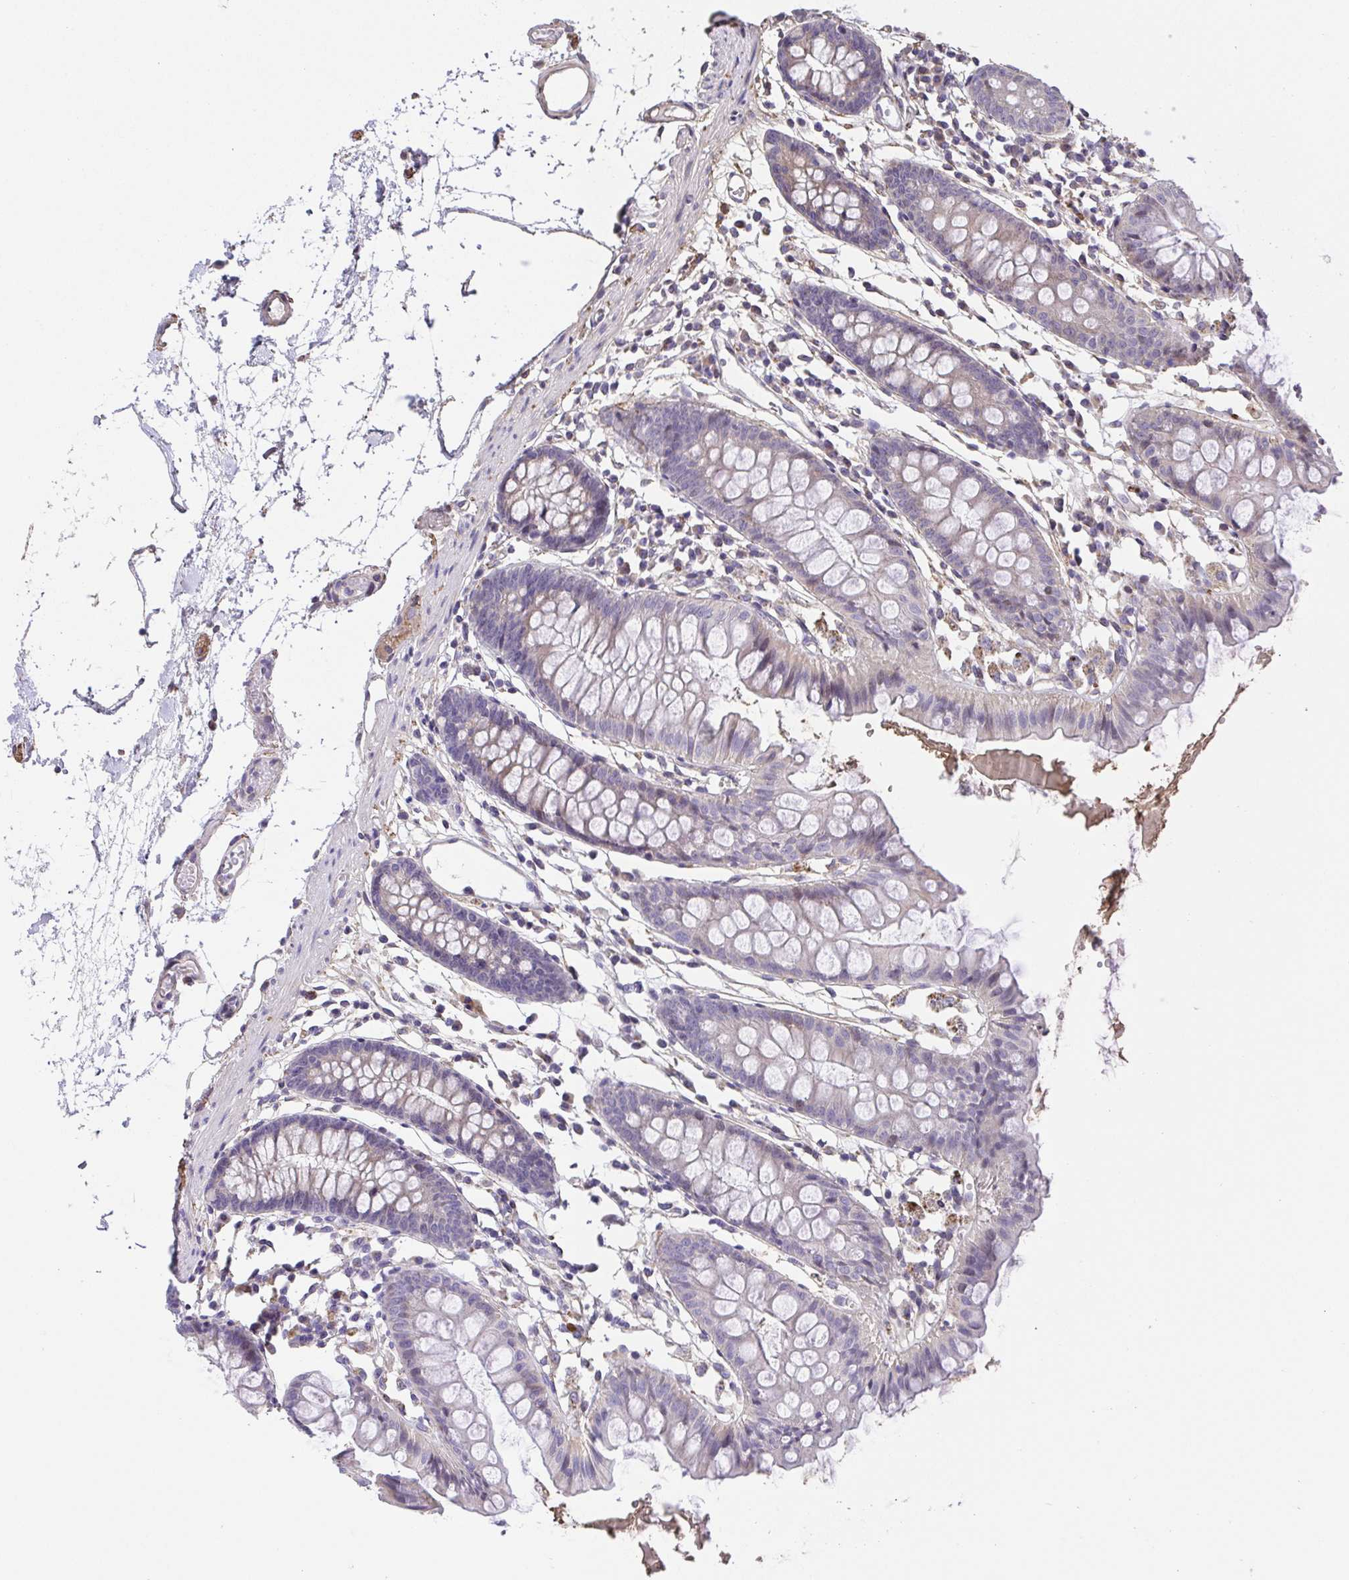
{"staining": {"intensity": "weak", "quantity": ">75%", "location": "cytoplasmic/membranous"}, "tissue": "colon", "cell_type": "Endothelial cells", "image_type": "normal", "snomed": [{"axis": "morphology", "description": "Normal tissue, NOS"}, {"axis": "topography", "description": "Colon"}], "caption": "This photomicrograph reveals IHC staining of benign colon, with low weak cytoplasmic/membranous expression in approximately >75% of endothelial cells.", "gene": "RUNDC3B", "patient": {"sex": "female", "age": 84}}